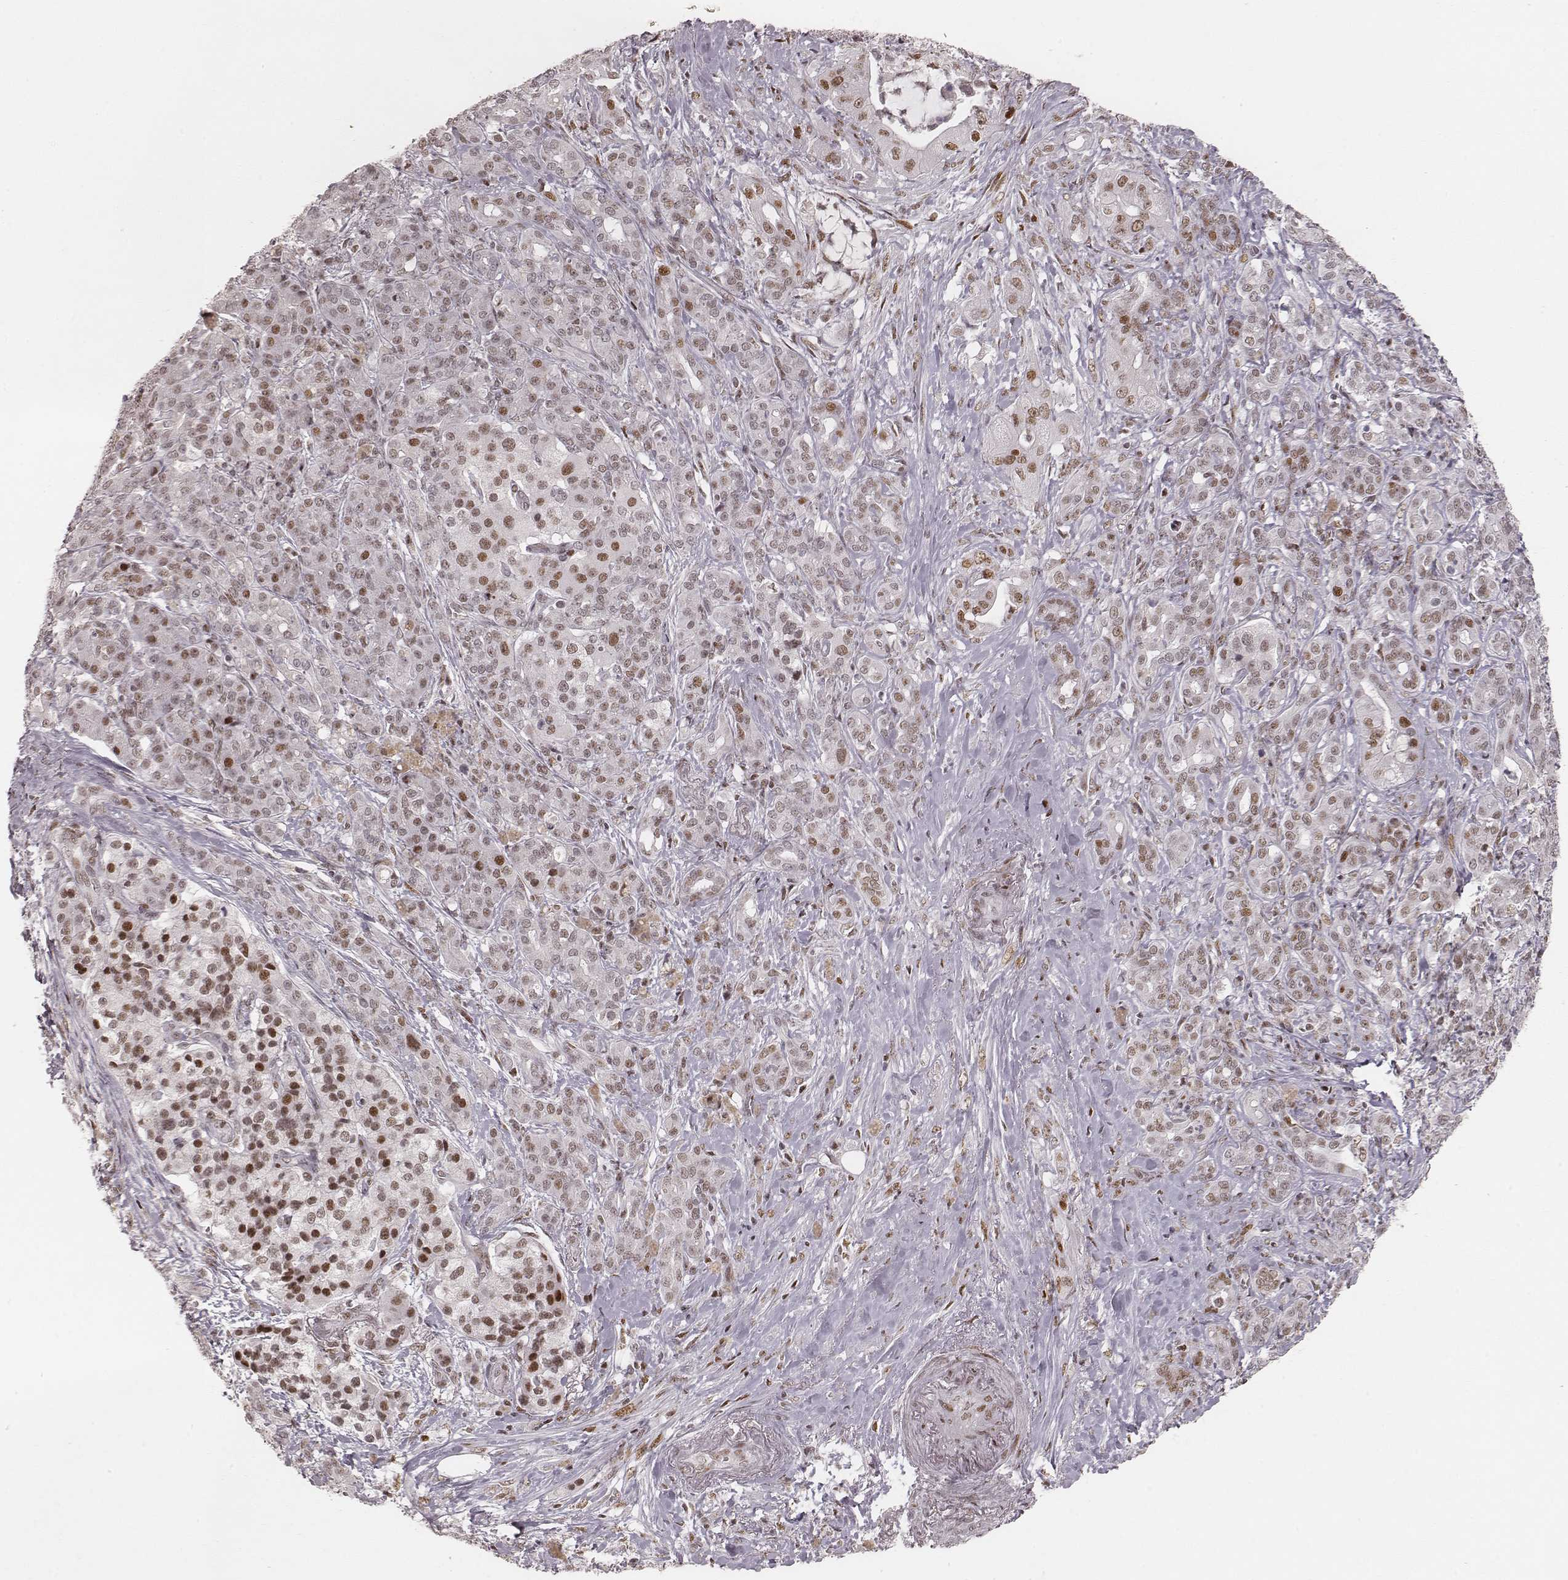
{"staining": {"intensity": "moderate", "quantity": ">75%", "location": "nuclear"}, "tissue": "pancreatic cancer", "cell_type": "Tumor cells", "image_type": "cancer", "snomed": [{"axis": "morphology", "description": "Normal tissue, NOS"}, {"axis": "morphology", "description": "Inflammation, NOS"}, {"axis": "morphology", "description": "Adenocarcinoma, NOS"}, {"axis": "topography", "description": "Pancreas"}], "caption": "IHC histopathology image of neoplastic tissue: pancreatic adenocarcinoma stained using IHC exhibits medium levels of moderate protein expression localized specifically in the nuclear of tumor cells, appearing as a nuclear brown color.", "gene": "HNRNPC", "patient": {"sex": "male", "age": 57}}